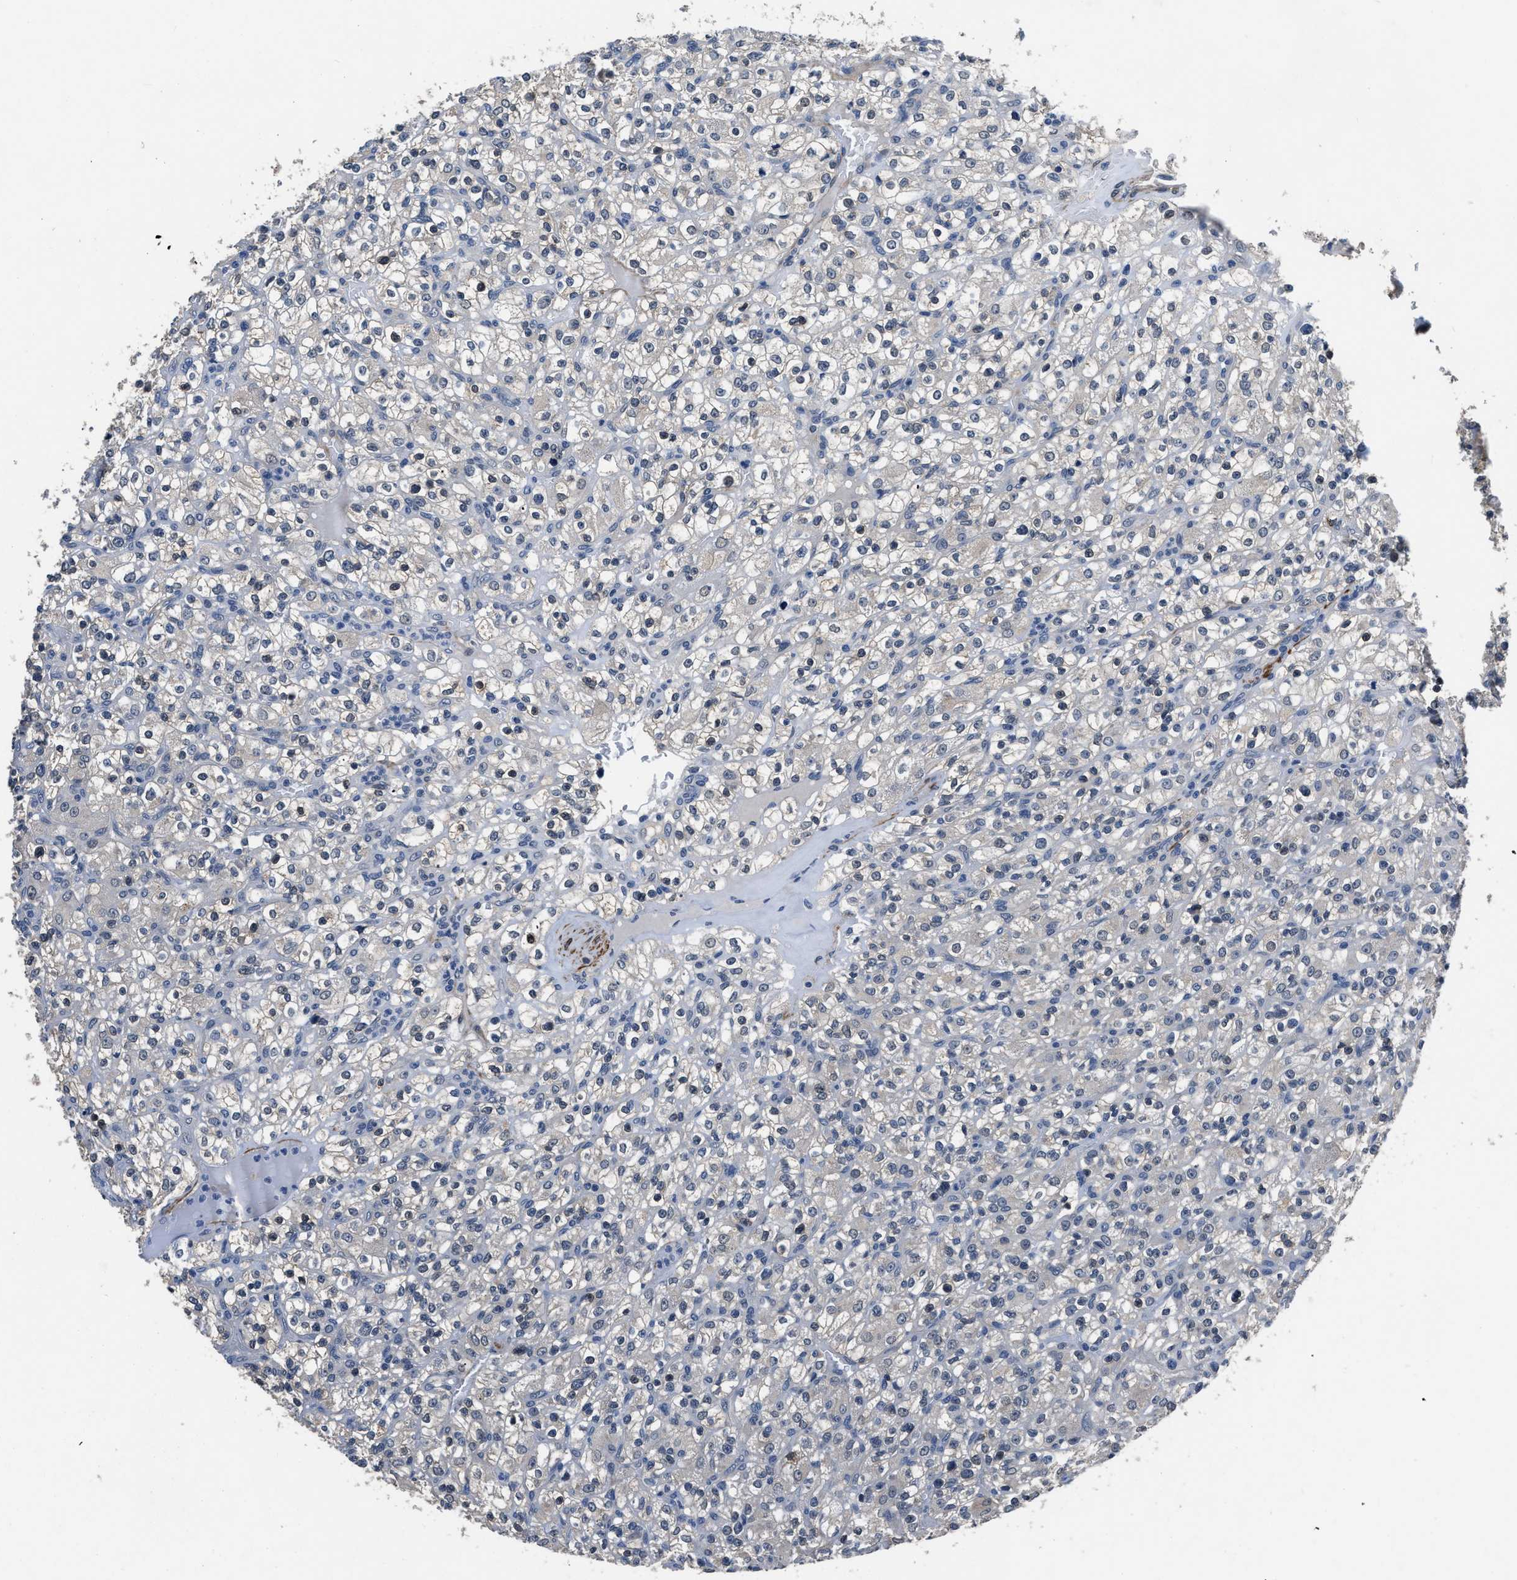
{"staining": {"intensity": "weak", "quantity": "<25%", "location": "nuclear"}, "tissue": "renal cancer", "cell_type": "Tumor cells", "image_type": "cancer", "snomed": [{"axis": "morphology", "description": "Normal tissue, NOS"}, {"axis": "morphology", "description": "Adenocarcinoma, NOS"}, {"axis": "topography", "description": "Kidney"}], "caption": "This histopathology image is of adenocarcinoma (renal) stained with immunohistochemistry to label a protein in brown with the nuclei are counter-stained blue. There is no staining in tumor cells. Nuclei are stained in blue.", "gene": "LANCL2", "patient": {"sex": "female", "age": 72}}